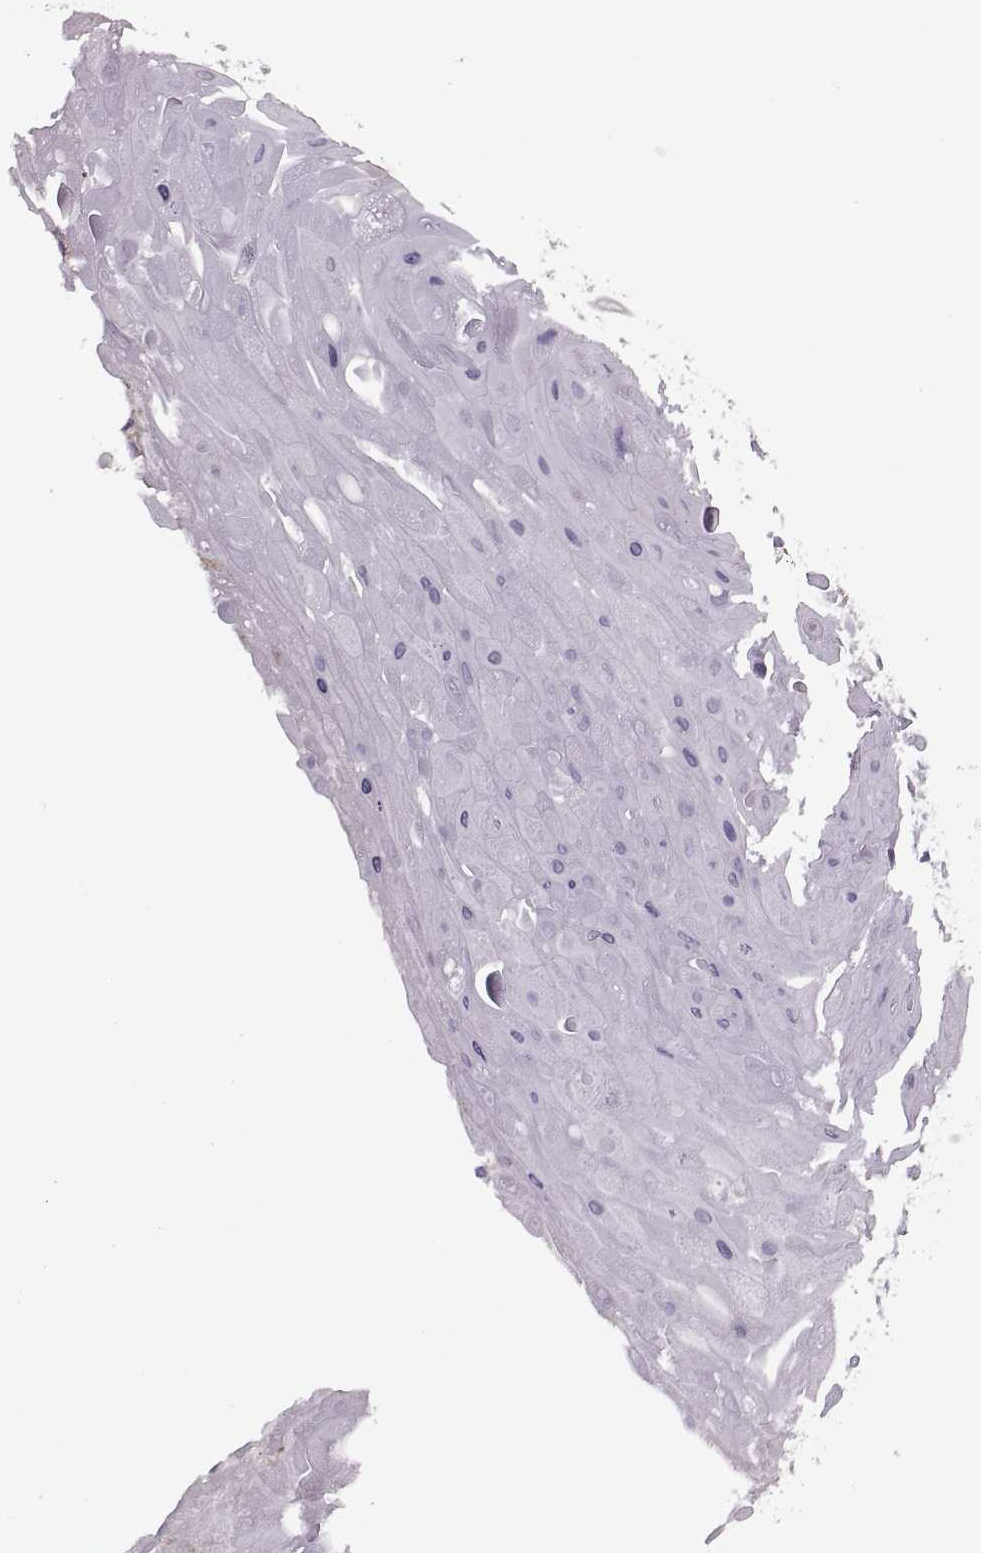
{"staining": {"intensity": "negative", "quantity": "none", "location": "none"}, "tissue": "skin cancer", "cell_type": "Tumor cells", "image_type": "cancer", "snomed": [{"axis": "morphology", "description": "Squamous cell carcinoma, NOS"}, {"axis": "topography", "description": "Skin"}], "caption": "An immunohistochemistry histopathology image of skin squamous cell carcinoma is shown. There is no staining in tumor cells of skin squamous cell carcinoma.", "gene": "LETM2", "patient": {"sex": "male", "age": 82}}